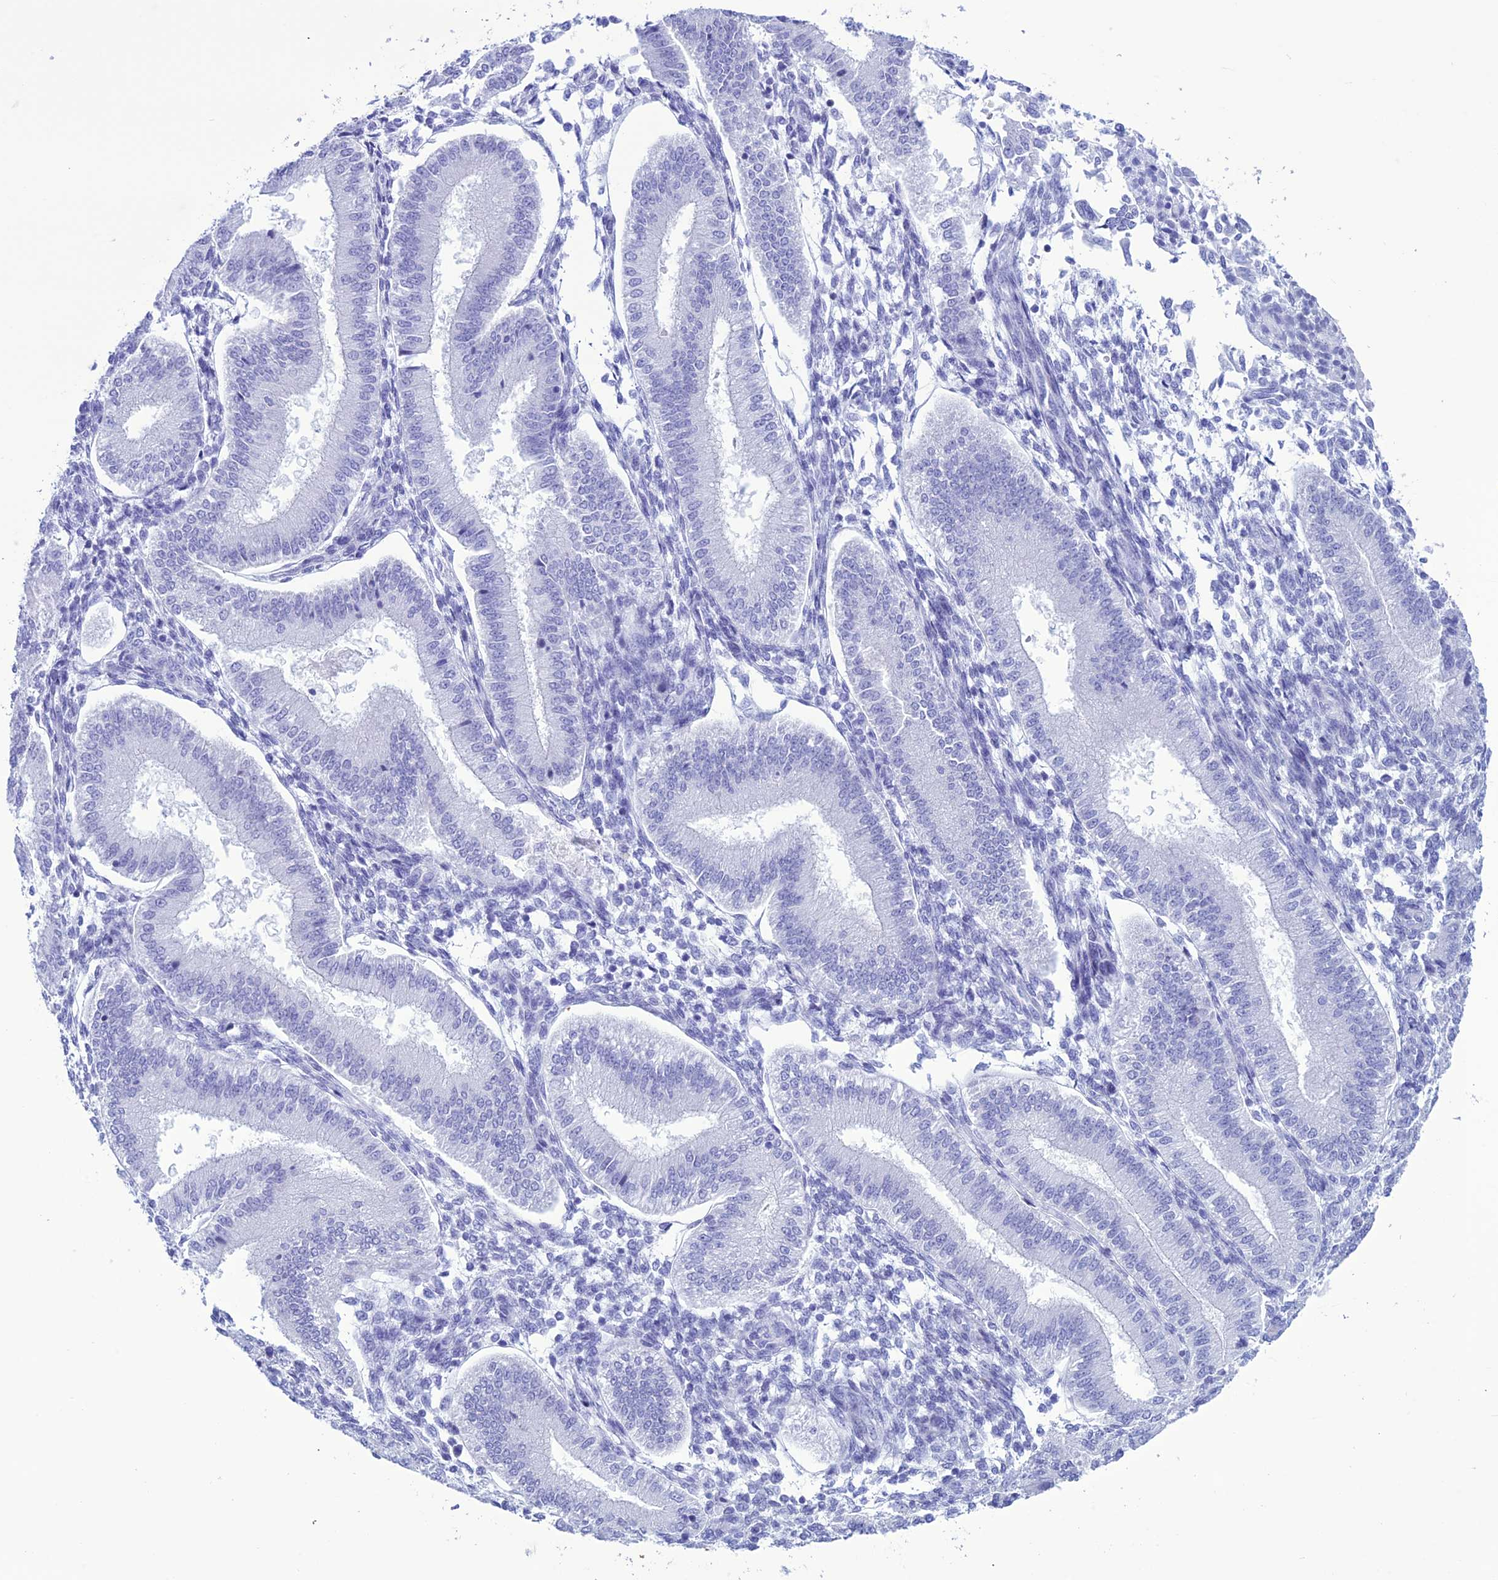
{"staining": {"intensity": "negative", "quantity": "none", "location": "none"}, "tissue": "endometrium", "cell_type": "Cells in endometrial stroma", "image_type": "normal", "snomed": [{"axis": "morphology", "description": "Normal tissue, NOS"}, {"axis": "topography", "description": "Endometrium"}], "caption": "This histopathology image is of normal endometrium stained with IHC to label a protein in brown with the nuclei are counter-stained blue. There is no staining in cells in endometrial stroma. The staining is performed using DAB brown chromogen with nuclei counter-stained in using hematoxylin.", "gene": "MZB1", "patient": {"sex": "female", "age": 39}}